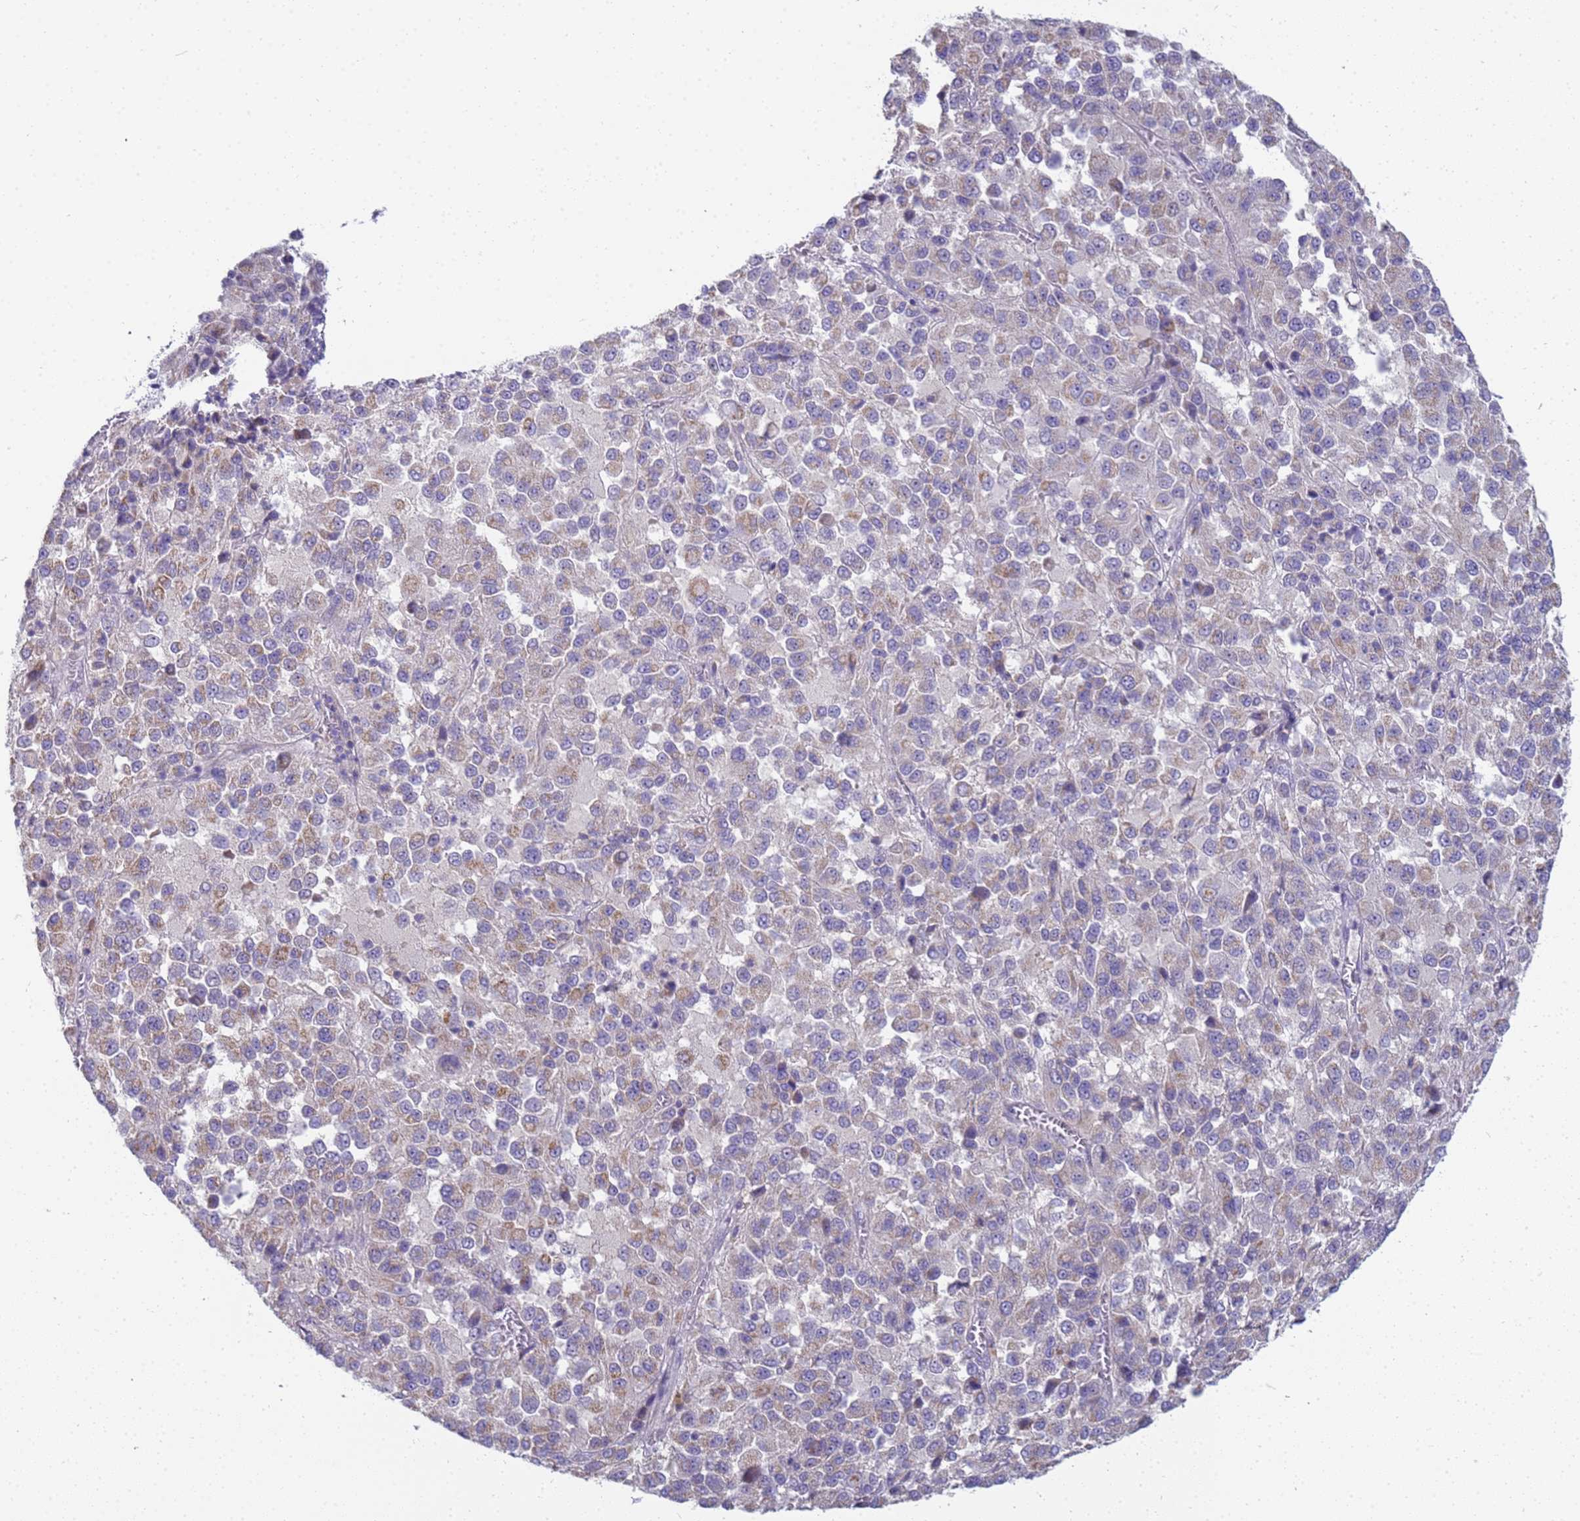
{"staining": {"intensity": "negative", "quantity": "none", "location": "none"}, "tissue": "melanoma", "cell_type": "Tumor cells", "image_type": "cancer", "snomed": [{"axis": "morphology", "description": "Malignant melanoma, Metastatic site"}, {"axis": "topography", "description": "Lung"}], "caption": "A high-resolution micrograph shows immunohistochemistry staining of malignant melanoma (metastatic site), which demonstrates no significant positivity in tumor cells.", "gene": "CR1", "patient": {"sex": "male", "age": 64}}